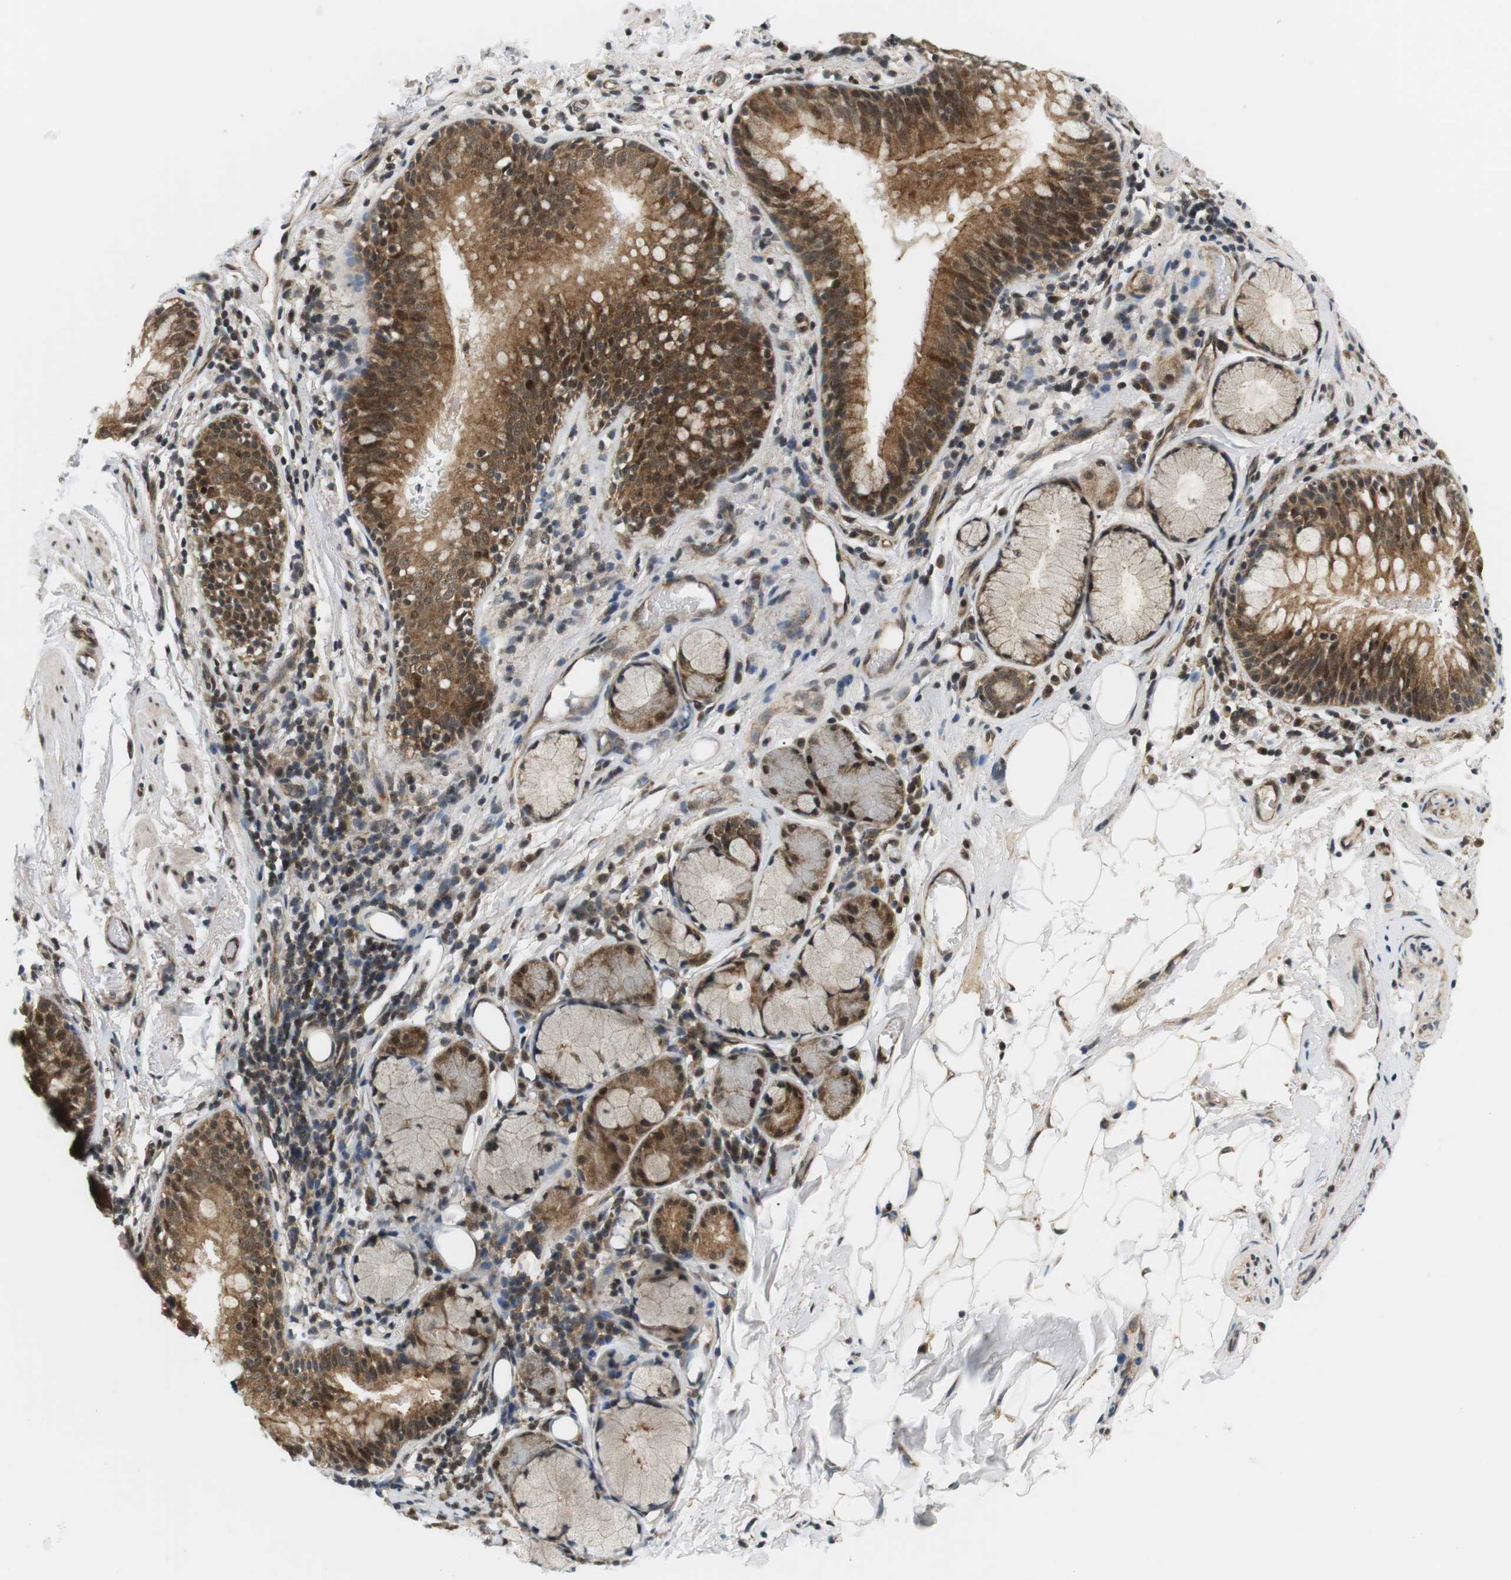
{"staining": {"intensity": "moderate", "quantity": ">75%", "location": "cytoplasmic/membranous"}, "tissue": "bronchus", "cell_type": "Respiratory epithelial cells", "image_type": "normal", "snomed": [{"axis": "morphology", "description": "Normal tissue, NOS"}, {"axis": "morphology", "description": "Inflammation, NOS"}, {"axis": "topography", "description": "Cartilage tissue"}, {"axis": "topography", "description": "Bronchus"}], "caption": "Protein staining of benign bronchus shows moderate cytoplasmic/membranous staining in approximately >75% of respiratory epithelial cells.", "gene": "CSNK2B", "patient": {"sex": "male", "age": 77}}